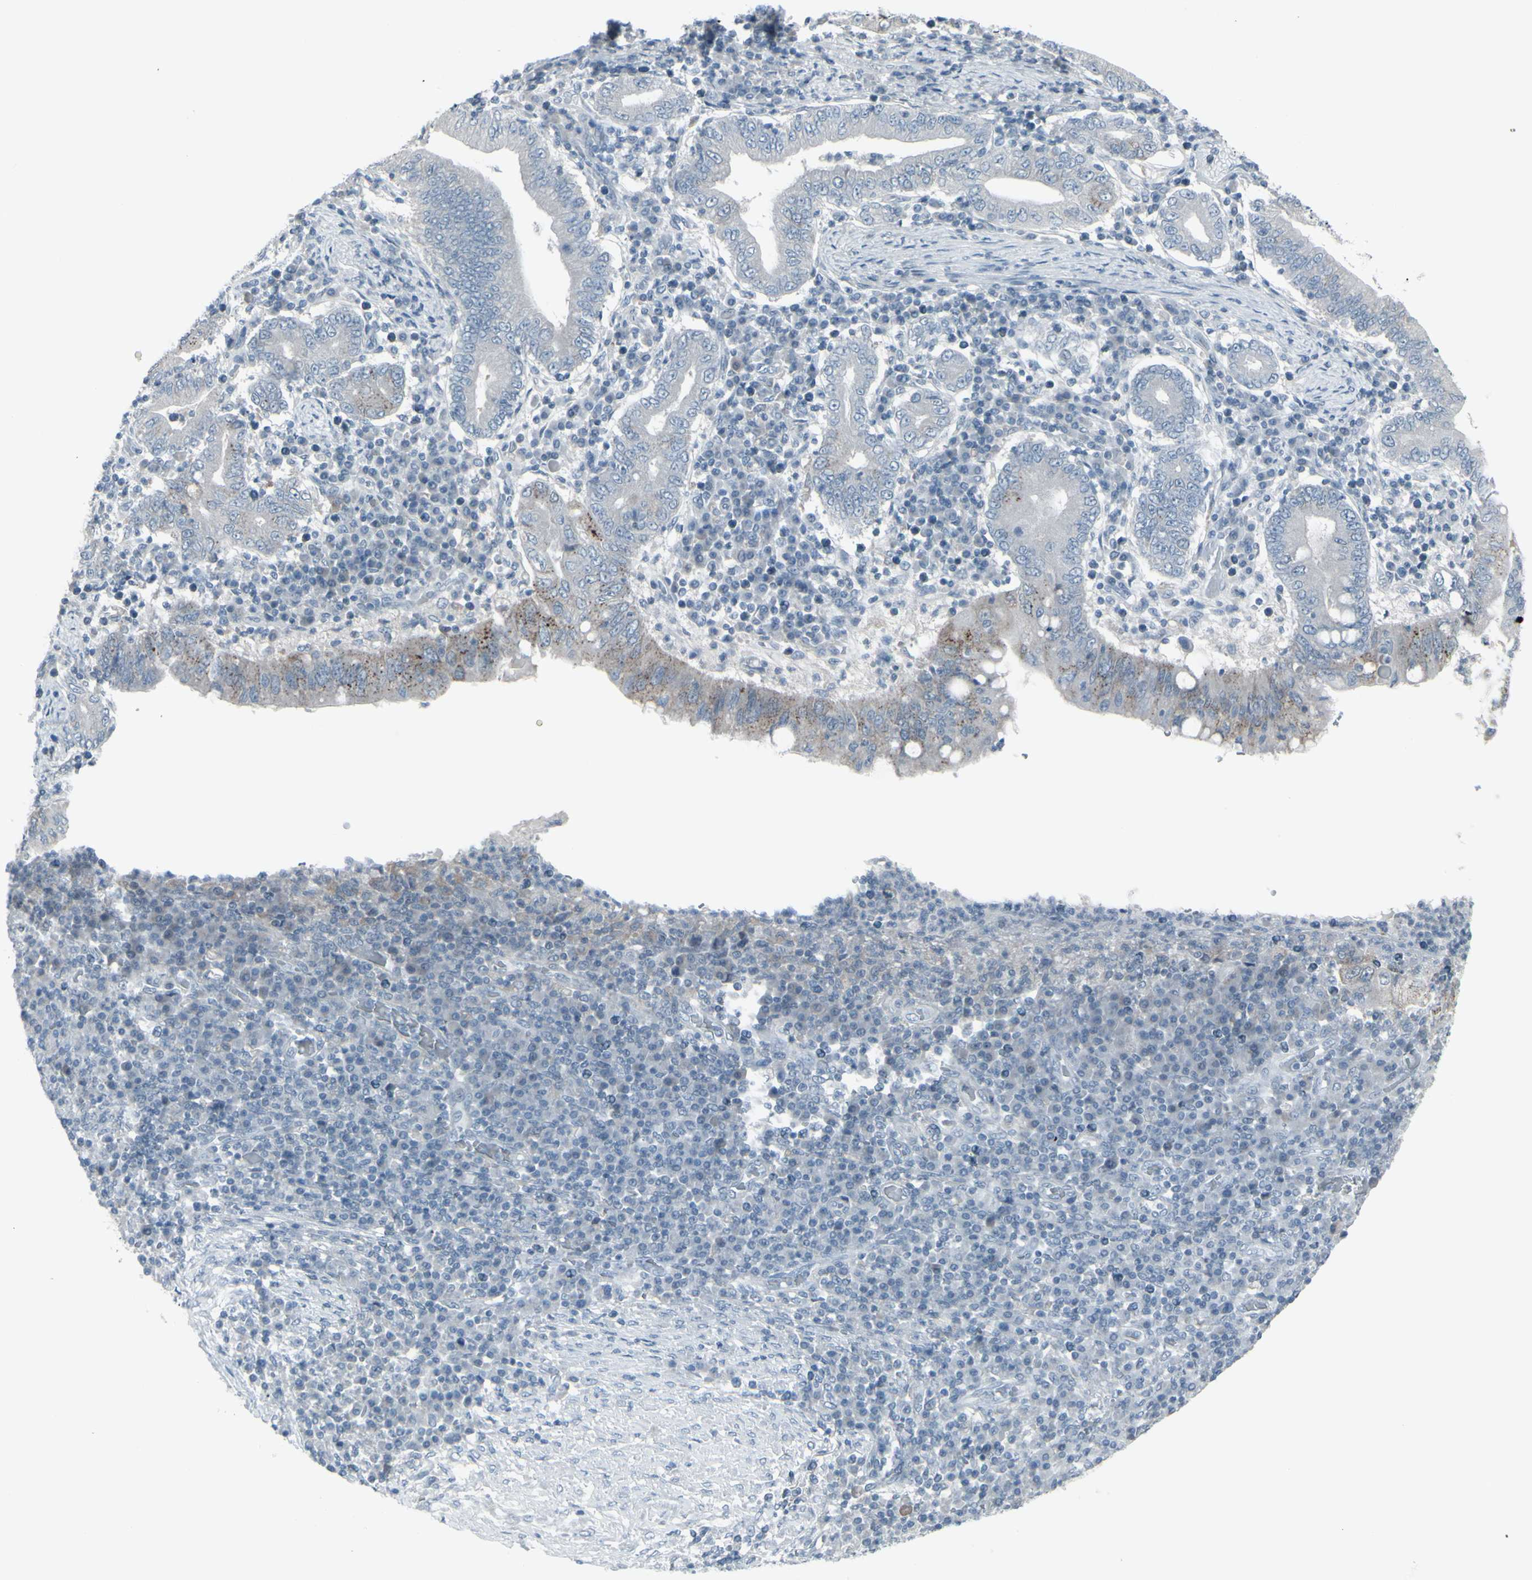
{"staining": {"intensity": "weak", "quantity": "<25%", "location": "cytoplasmic/membranous"}, "tissue": "stomach cancer", "cell_type": "Tumor cells", "image_type": "cancer", "snomed": [{"axis": "morphology", "description": "Normal tissue, NOS"}, {"axis": "morphology", "description": "Adenocarcinoma, NOS"}, {"axis": "topography", "description": "Esophagus"}, {"axis": "topography", "description": "Stomach, upper"}, {"axis": "topography", "description": "Peripheral nerve tissue"}], "caption": "Immunohistochemistry of adenocarcinoma (stomach) exhibits no expression in tumor cells.", "gene": "RAB3A", "patient": {"sex": "male", "age": 62}}